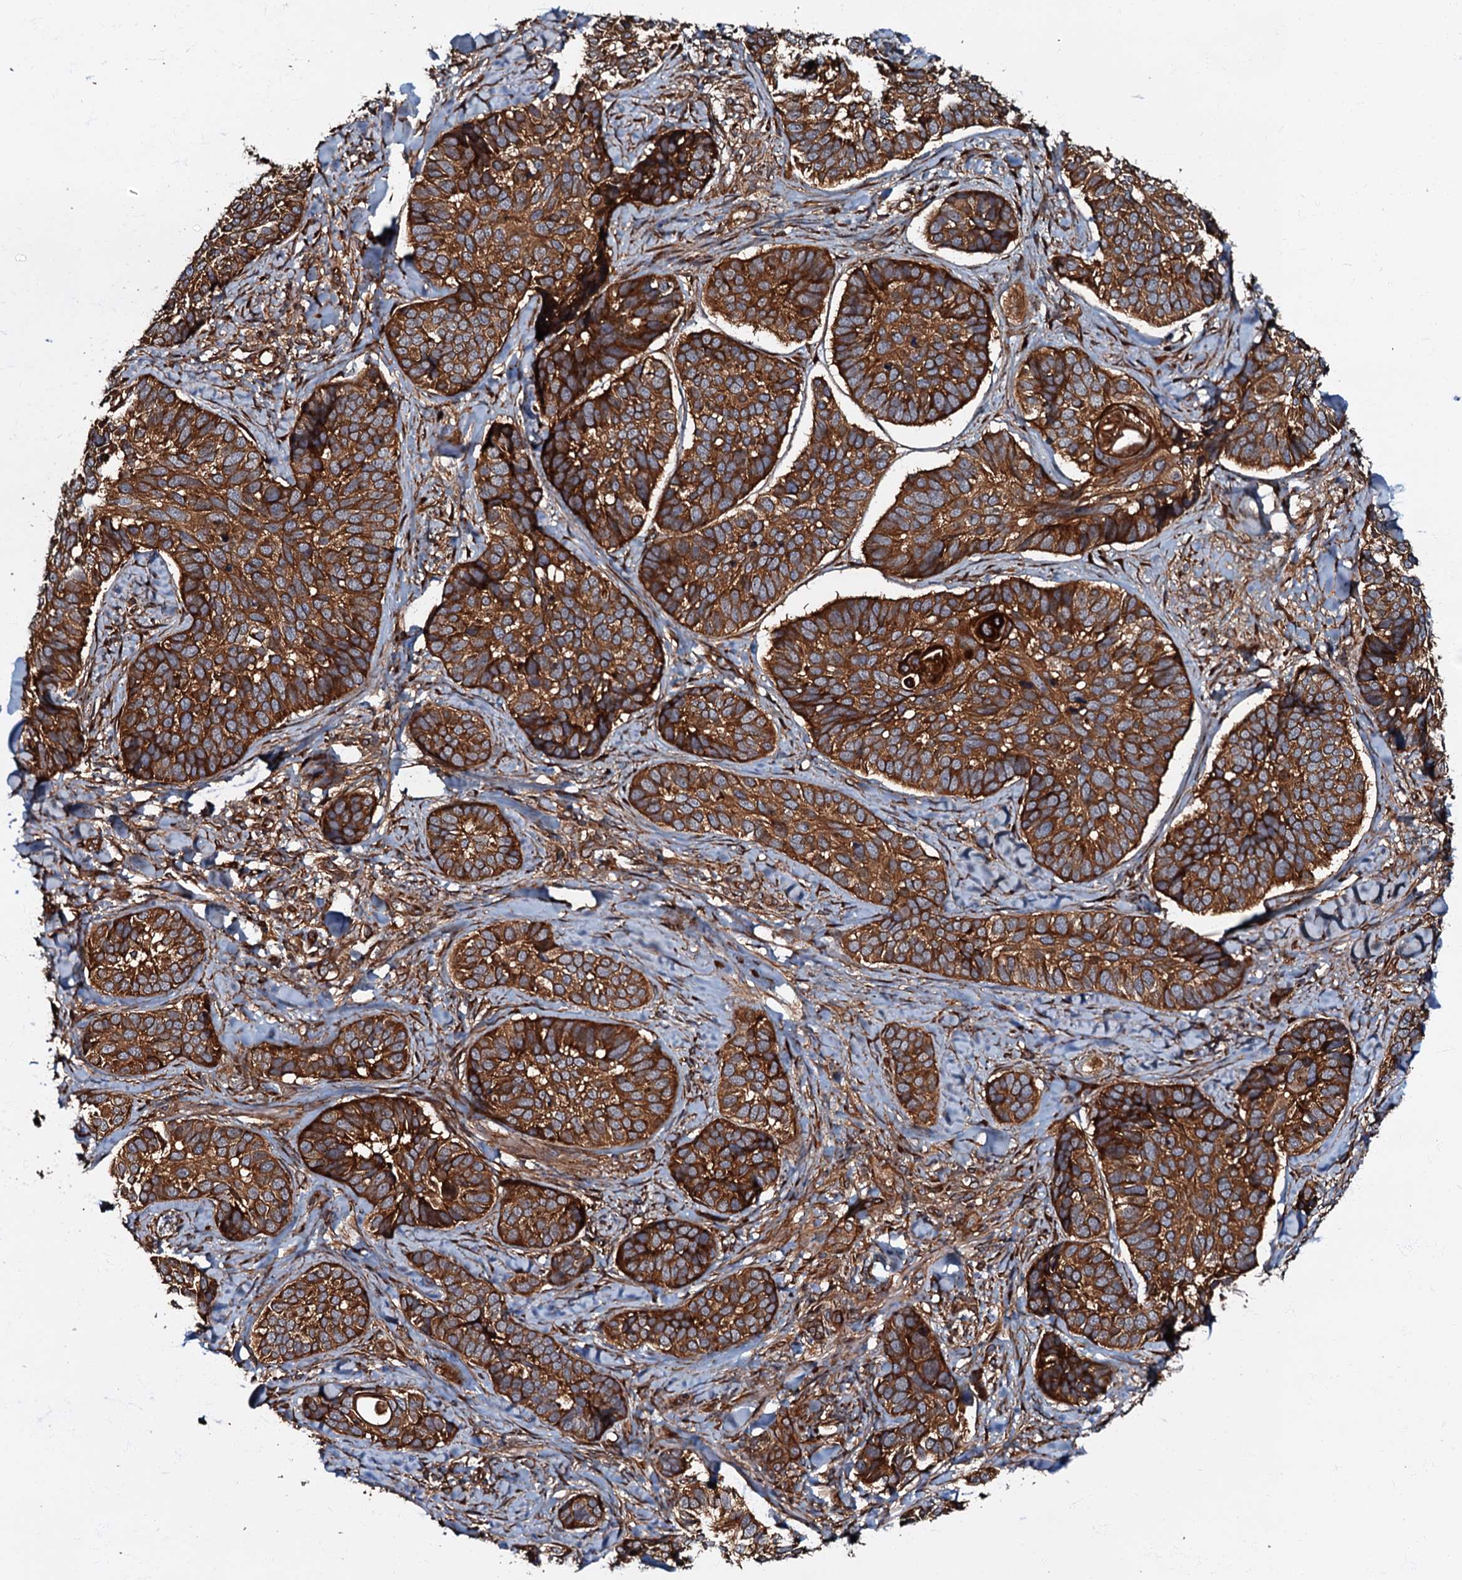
{"staining": {"intensity": "strong", "quantity": ">75%", "location": "cytoplasmic/membranous"}, "tissue": "skin cancer", "cell_type": "Tumor cells", "image_type": "cancer", "snomed": [{"axis": "morphology", "description": "Basal cell carcinoma"}, {"axis": "topography", "description": "Skin"}], "caption": "An IHC histopathology image of tumor tissue is shown. Protein staining in brown highlights strong cytoplasmic/membranous positivity in skin cancer (basal cell carcinoma) within tumor cells. (DAB IHC, brown staining for protein, blue staining for nuclei).", "gene": "BLOC1S6", "patient": {"sex": "male", "age": 62}}